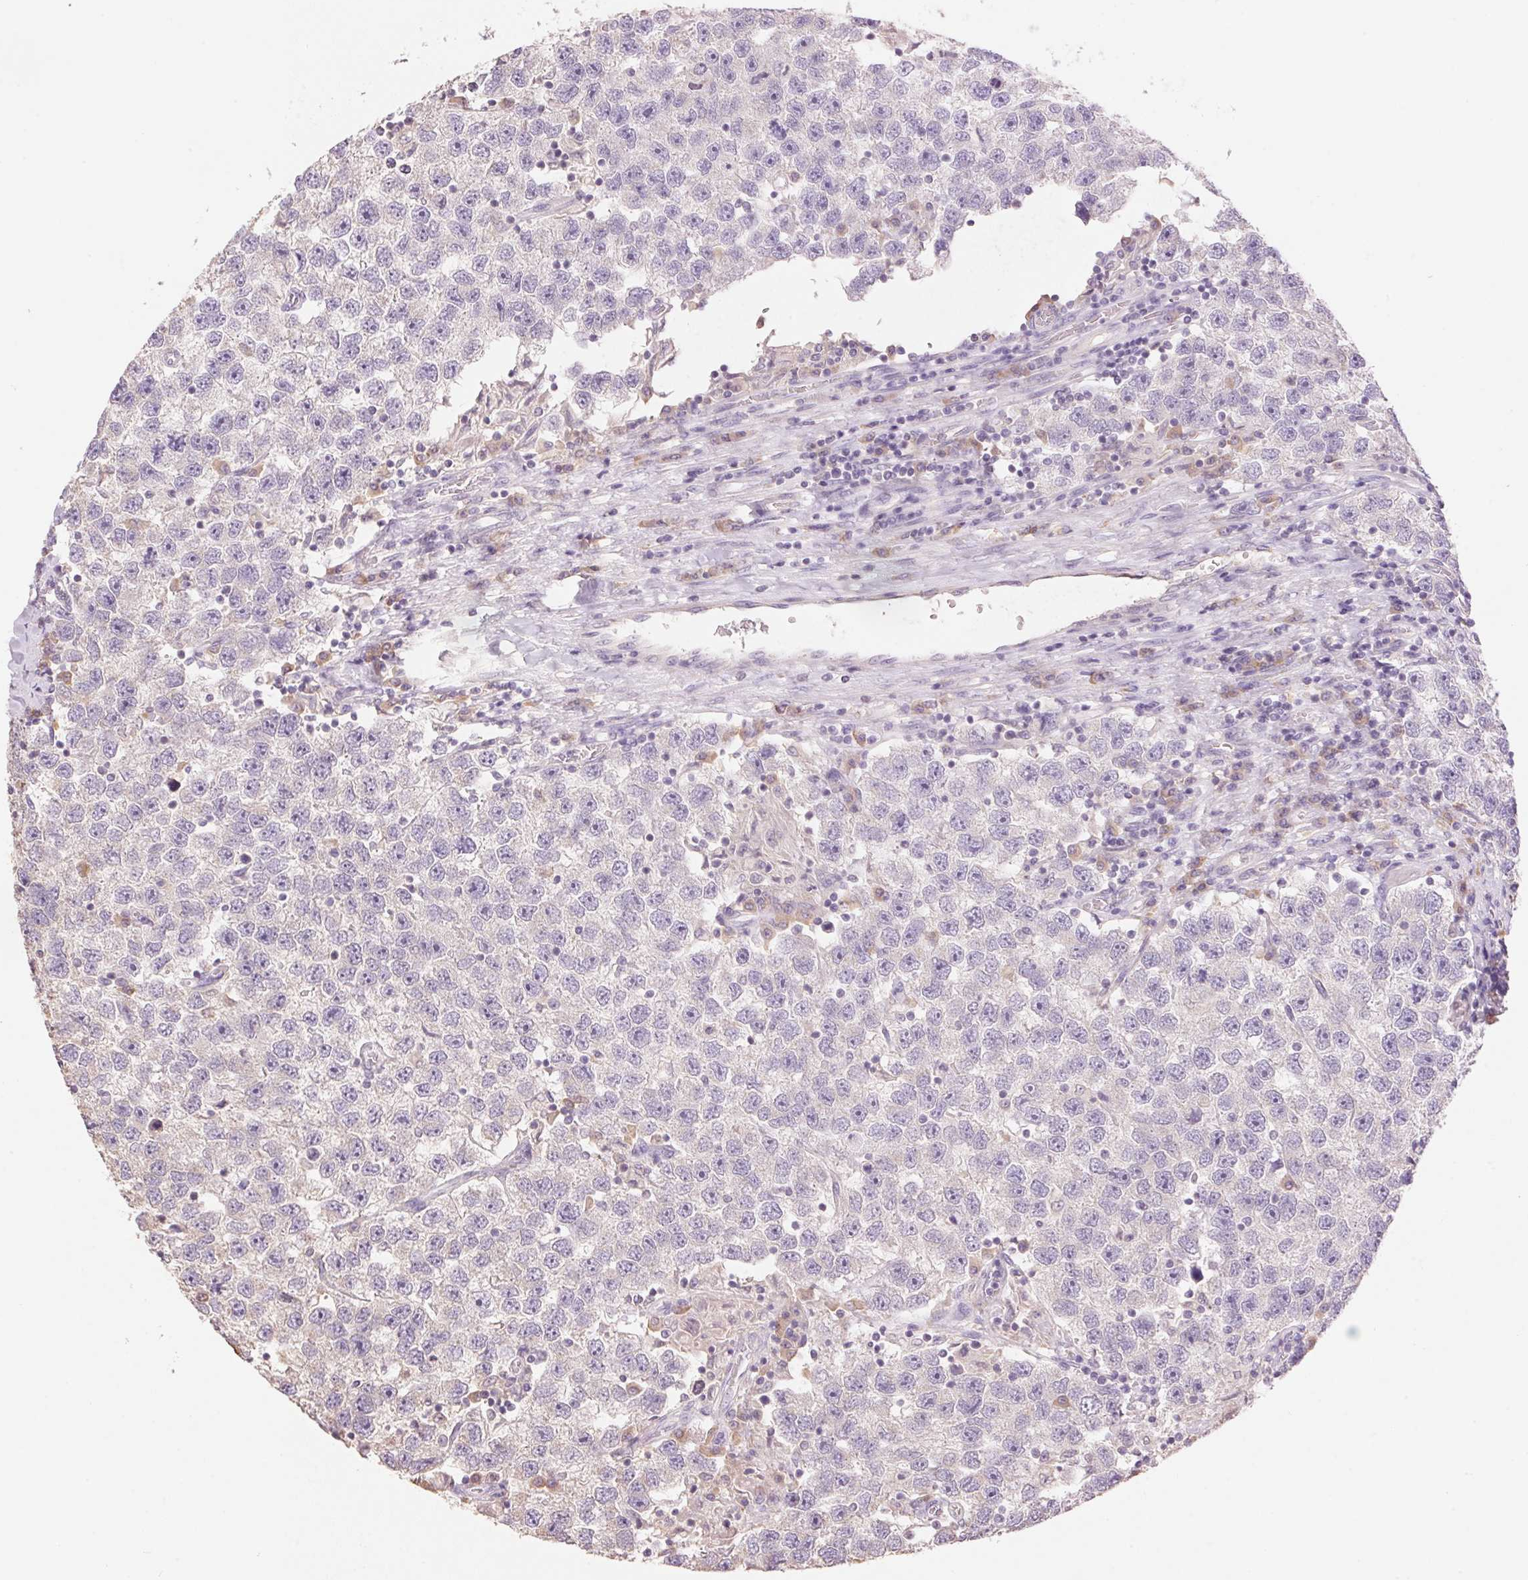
{"staining": {"intensity": "negative", "quantity": "none", "location": "none"}, "tissue": "testis cancer", "cell_type": "Tumor cells", "image_type": "cancer", "snomed": [{"axis": "morphology", "description": "Seminoma, NOS"}, {"axis": "topography", "description": "Testis"}], "caption": "An image of human testis cancer is negative for staining in tumor cells. Nuclei are stained in blue.", "gene": "LYZL6", "patient": {"sex": "male", "age": 26}}